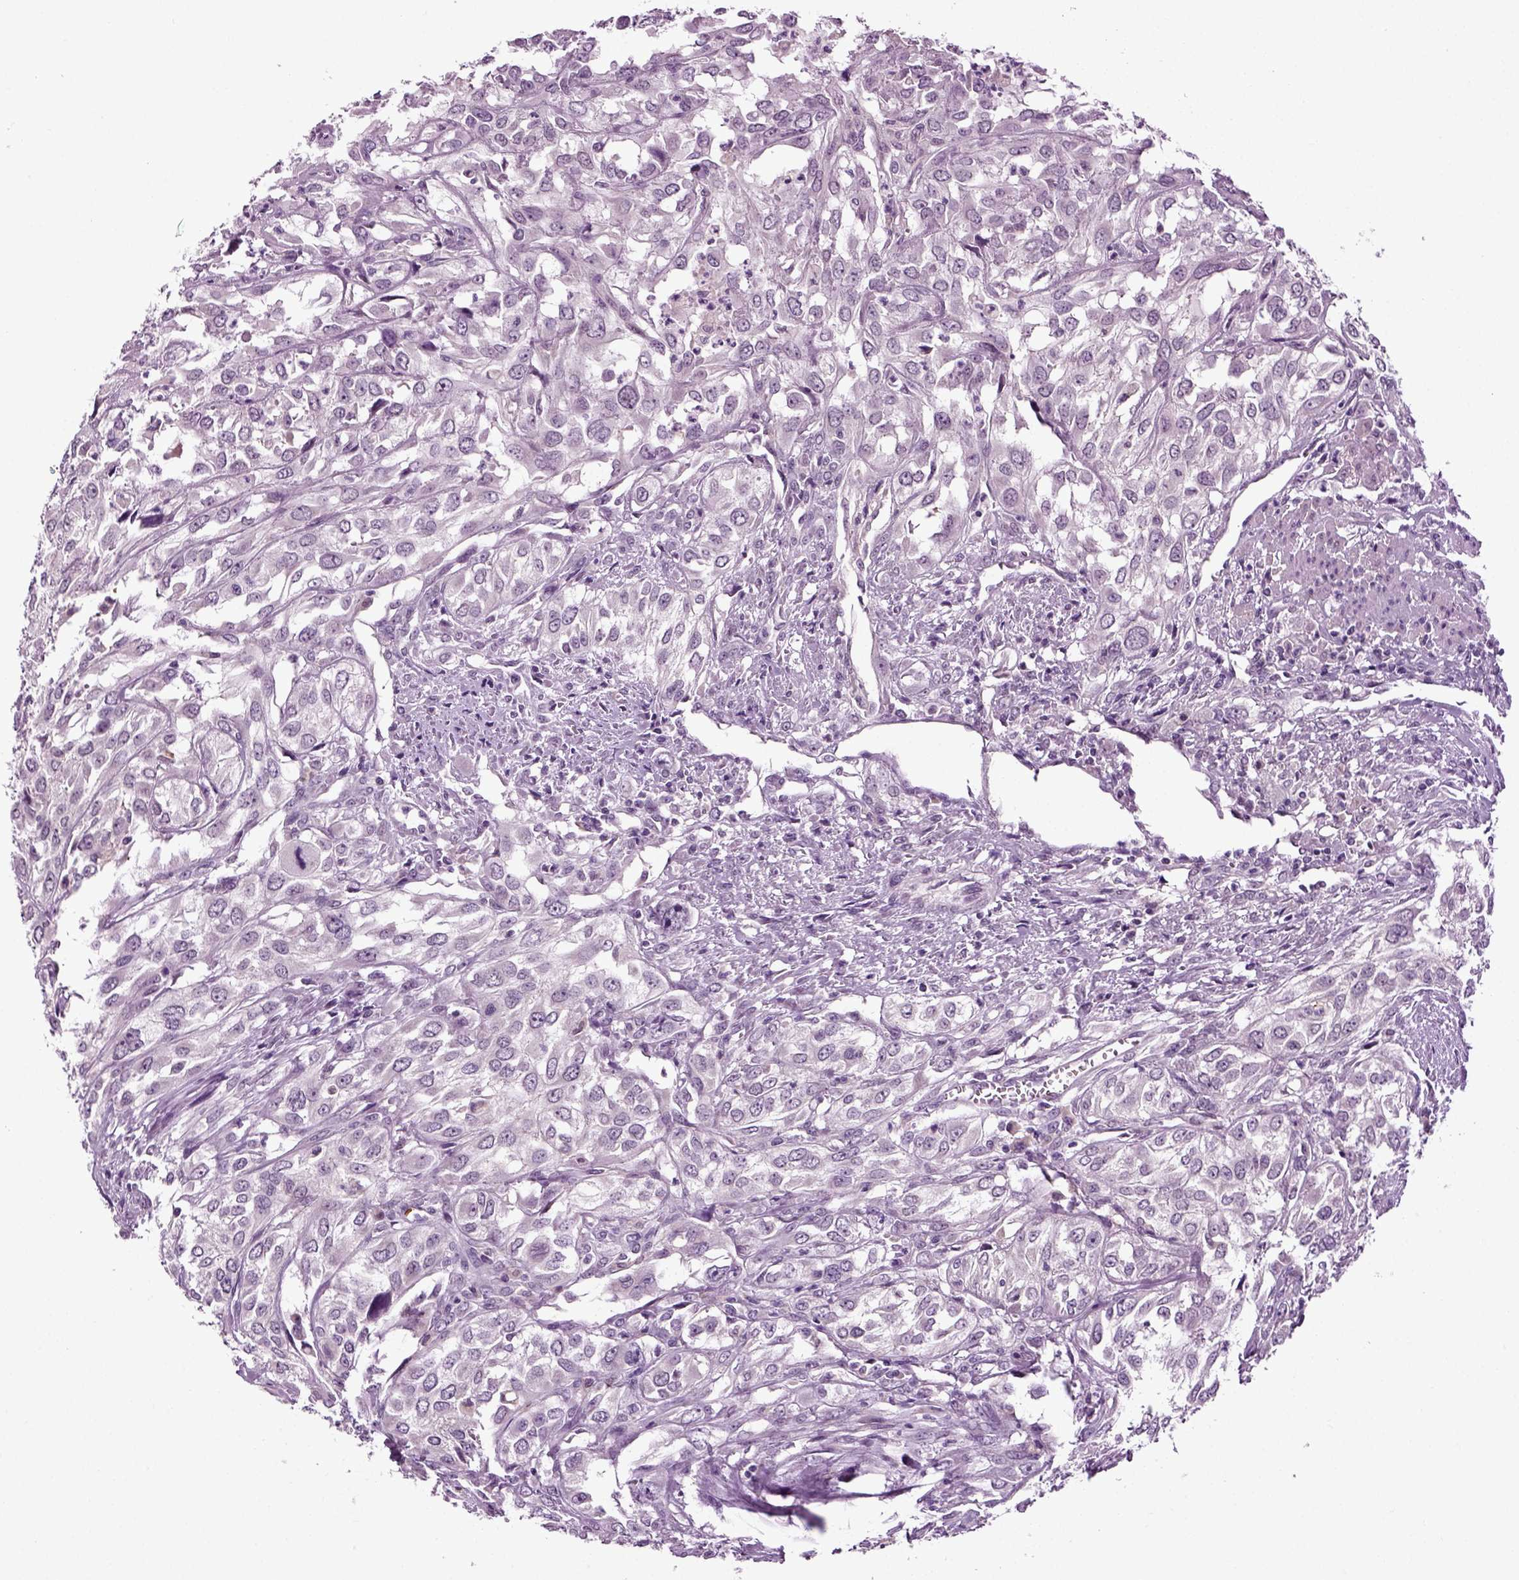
{"staining": {"intensity": "negative", "quantity": "none", "location": "none"}, "tissue": "urothelial cancer", "cell_type": "Tumor cells", "image_type": "cancer", "snomed": [{"axis": "morphology", "description": "Urothelial carcinoma, High grade"}, {"axis": "topography", "description": "Urinary bladder"}], "caption": "Micrograph shows no protein staining in tumor cells of high-grade urothelial carcinoma tissue.", "gene": "SPATA17", "patient": {"sex": "male", "age": 67}}